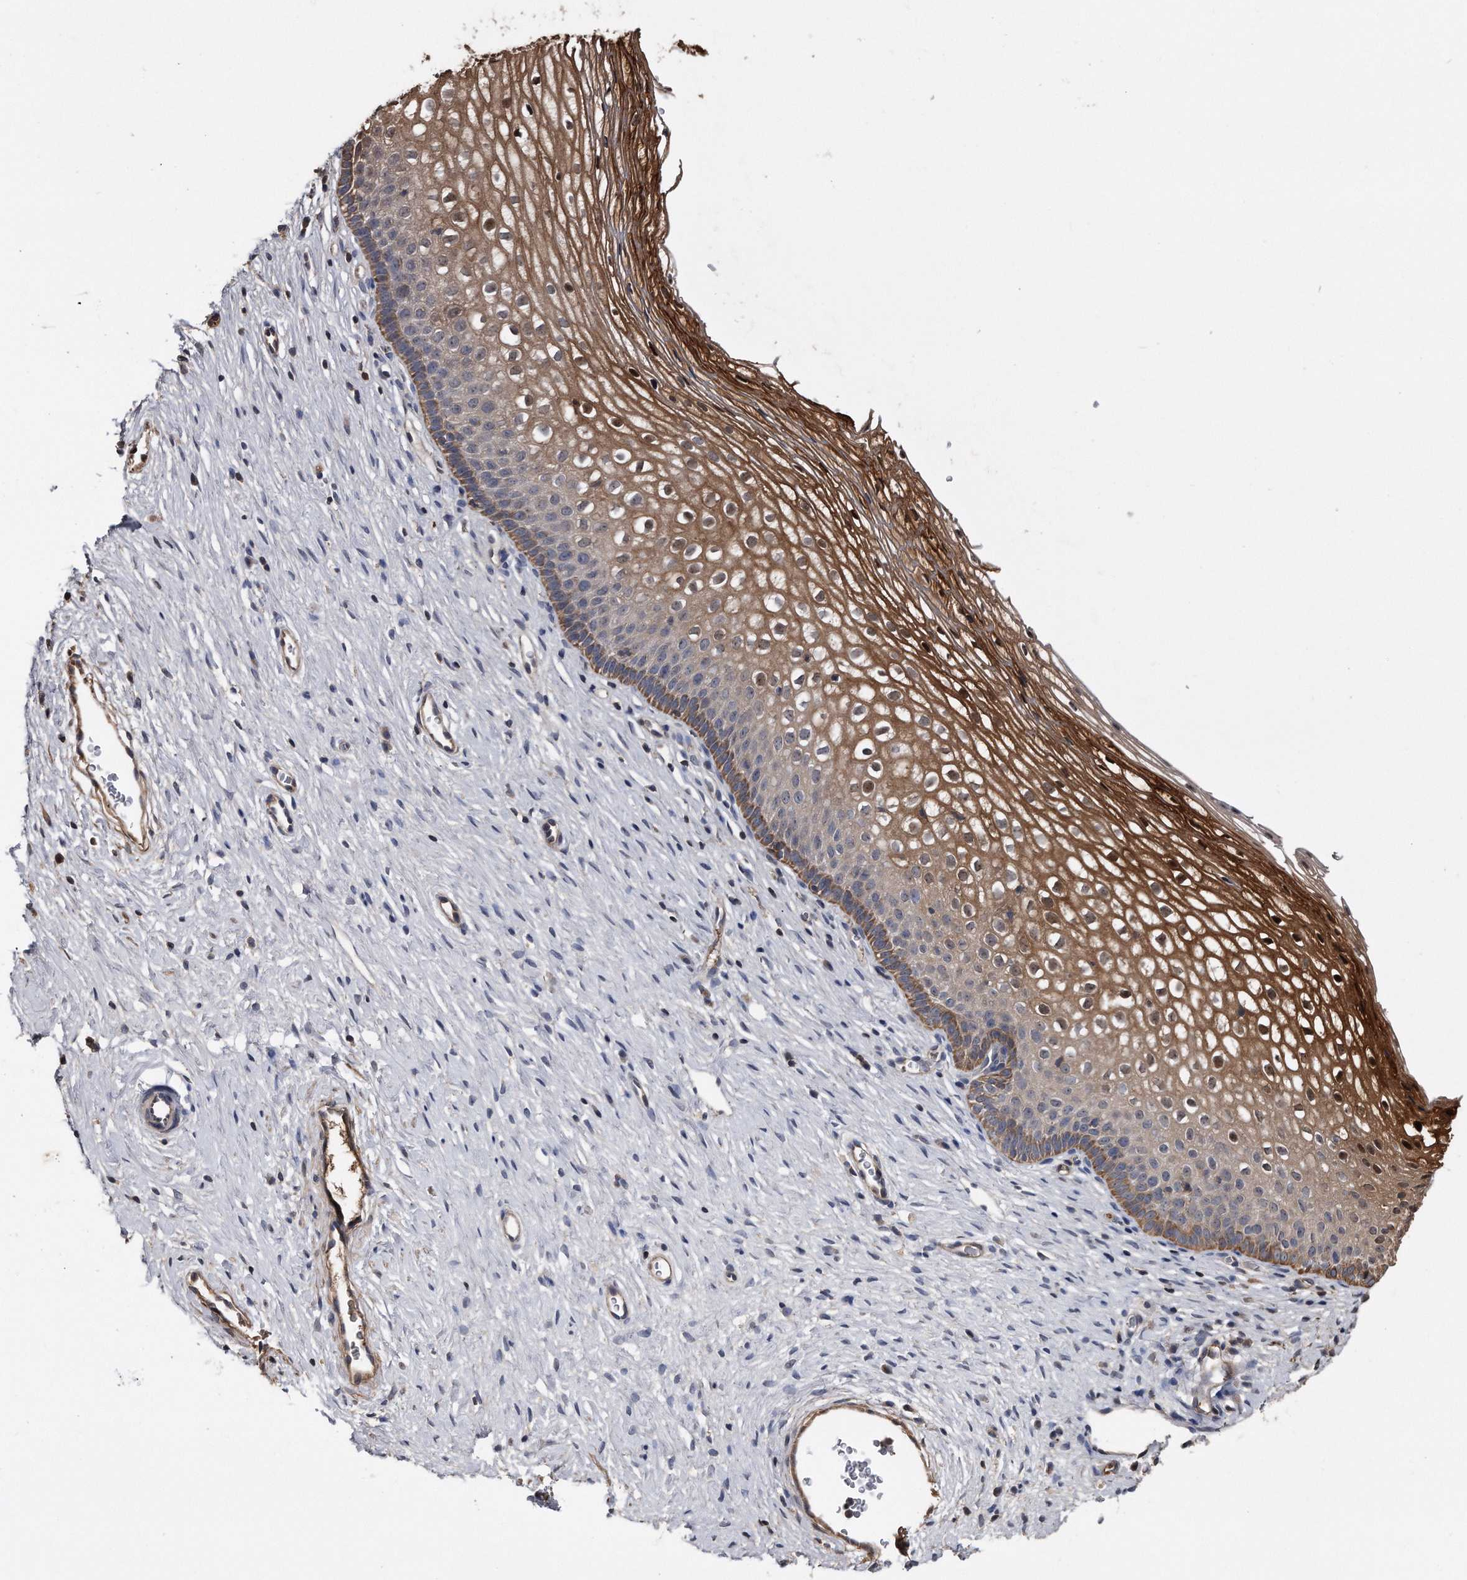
{"staining": {"intensity": "weak", "quantity": "<25%", "location": "cytoplasmic/membranous"}, "tissue": "cervix", "cell_type": "Glandular cells", "image_type": "normal", "snomed": [{"axis": "morphology", "description": "Normal tissue, NOS"}, {"axis": "topography", "description": "Cervix"}], "caption": "Glandular cells show no significant protein expression in normal cervix. (DAB (3,3'-diaminobenzidine) immunohistochemistry (IHC) with hematoxylin counter stain).", "gene": "KCND3", "patient": {"sex": "female", "age": 27}}